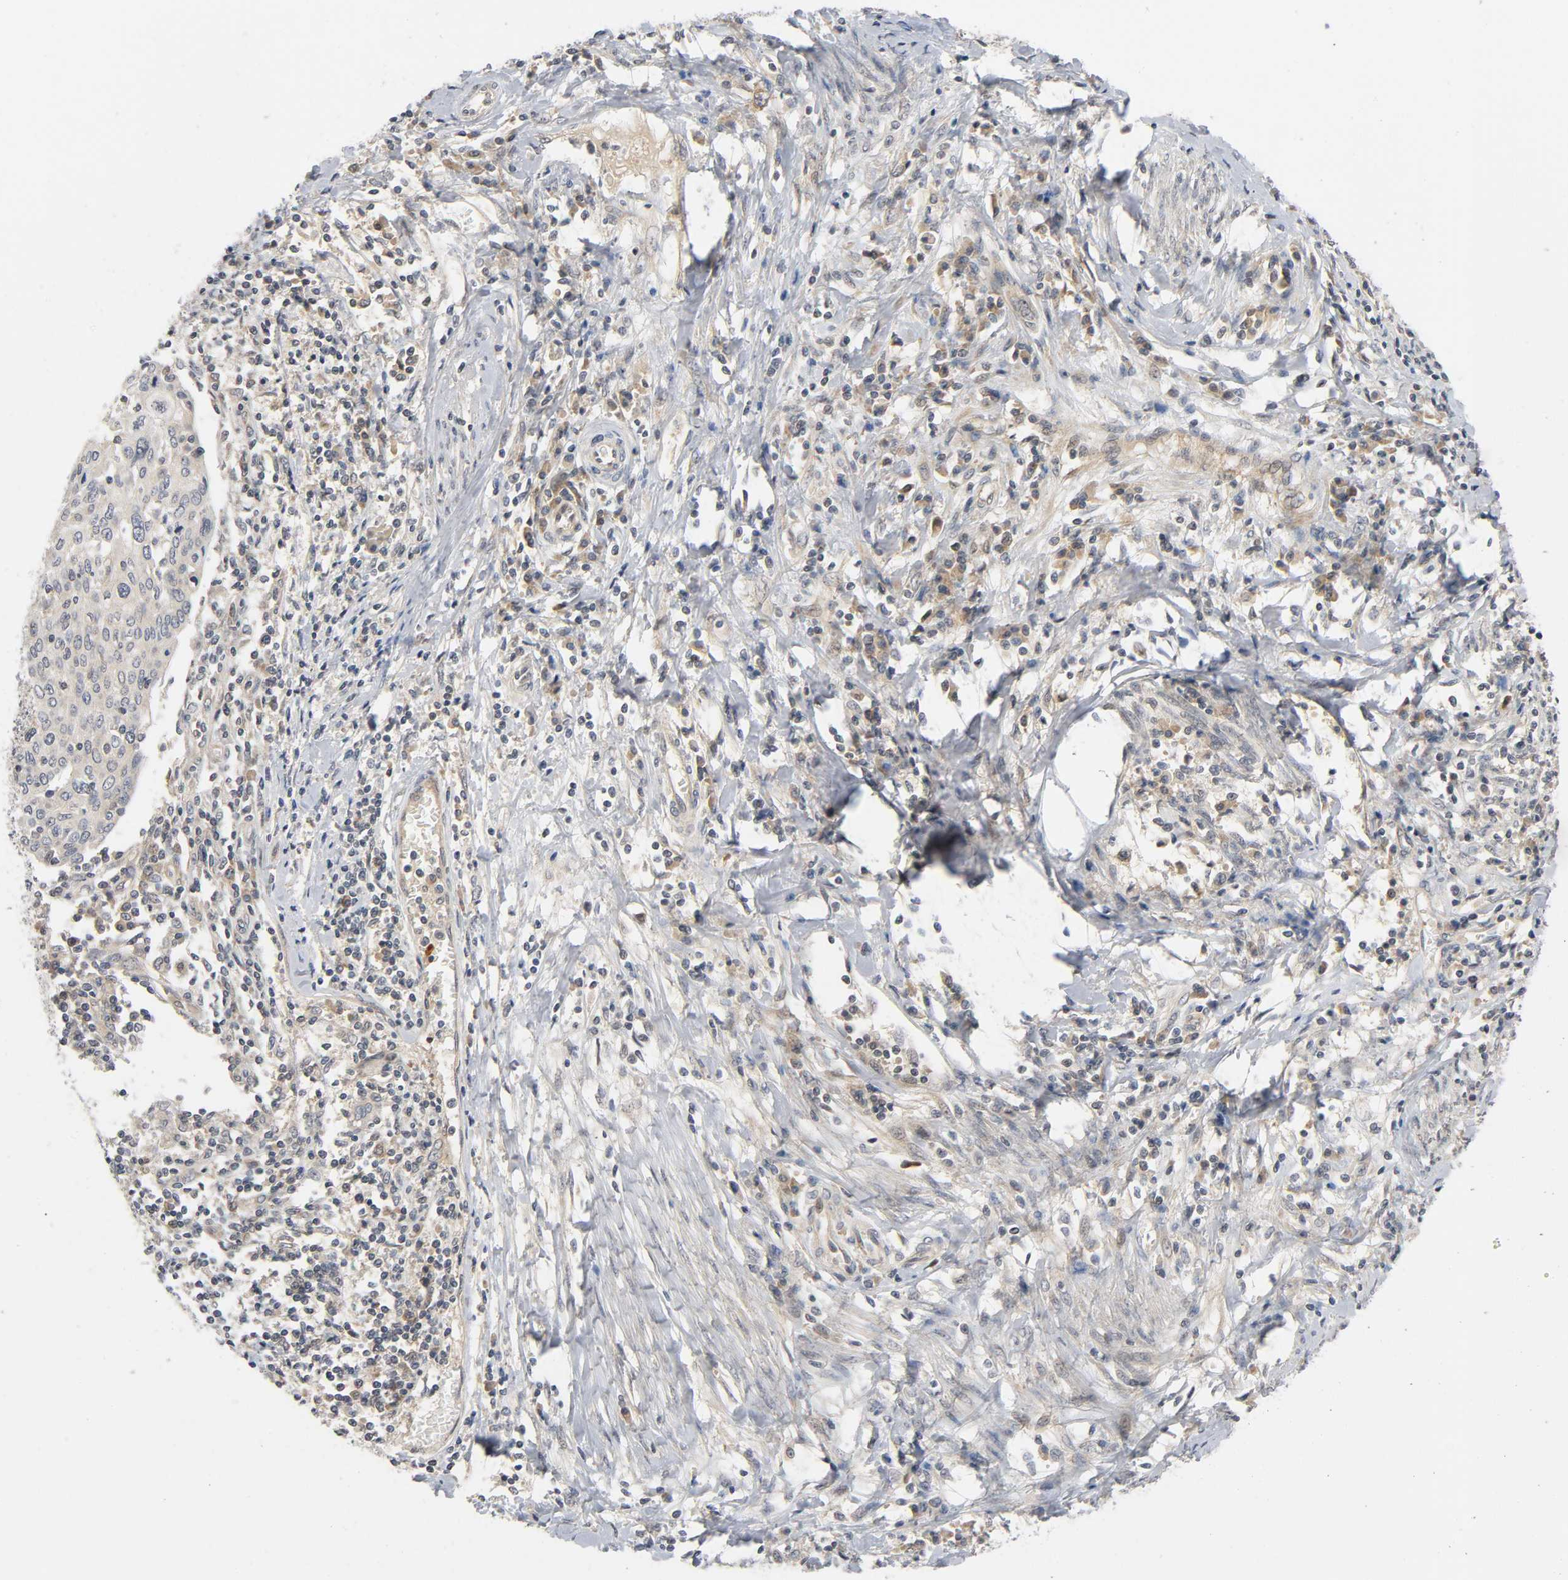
{"staining": {"intensity": "weak", "quantity": ">75%", "location": "cytoplasmic/membranous"}, "tissue": "cervical cancer", "cell_type": "Tumor cells", "image_type": "cancer", "snomed": [{"axis": "morphology", "description": "Squamous cell carcinoma, NOS"}, {"axis": "topography", "description": "Cervix"}], "caption": "Cervical cancer (squamous cell carcinoma) tissue exhibits weak cytoplasmic/membranous expression in approximately >75% of tumor cells, visualized by immunohistochemistry.", "gene": "MAPK8", "patient": {"sex": "female", "age": 40}}